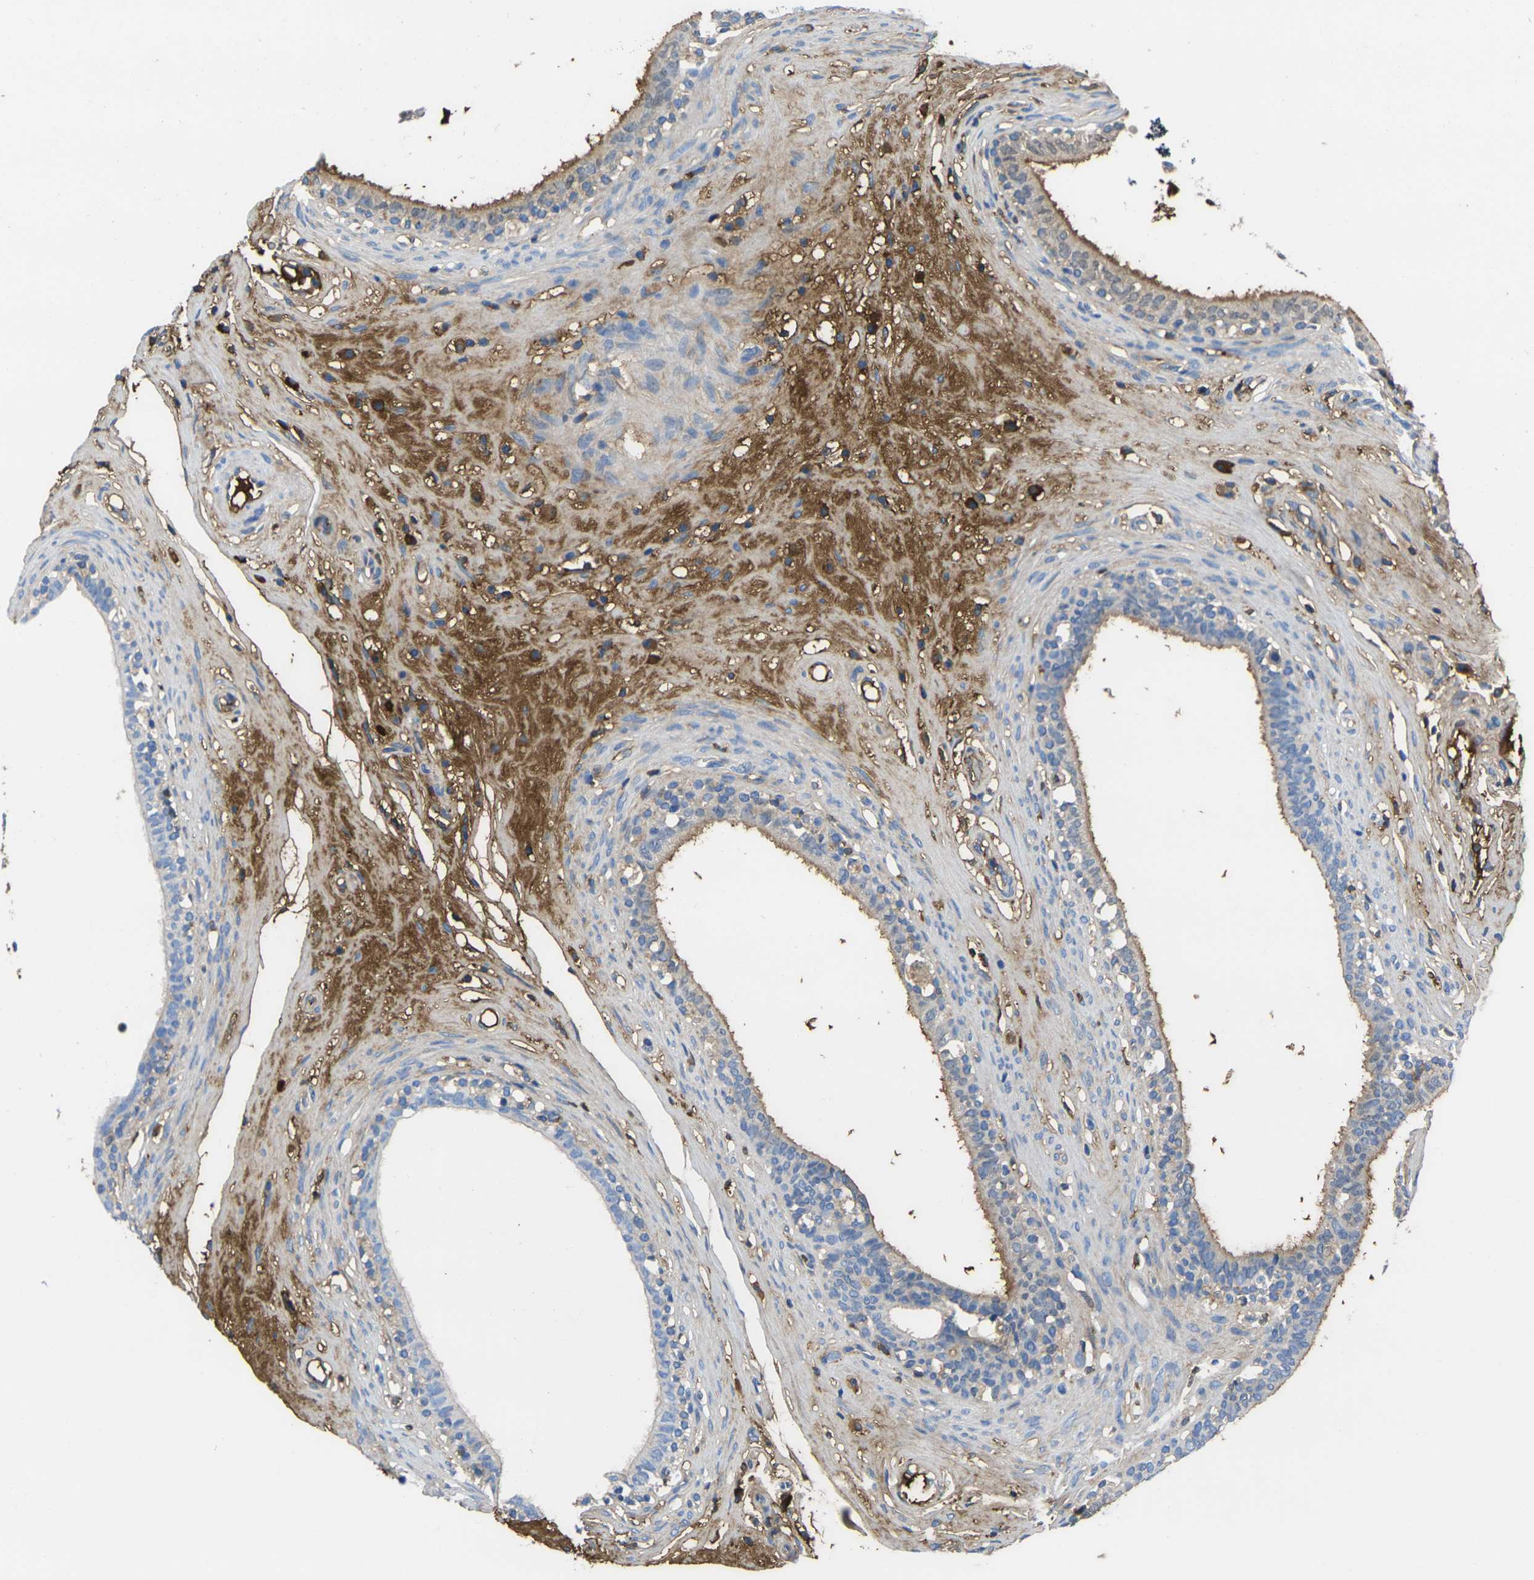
{"staining": {"intensity": "moderate", "quantity": "25%-75%", "location": "cytoplasmic/membranous"}, "tissue": "epididymis", "cell_type": "Glandular cells", "image_type": "normal", "snomed": [{"axis": "morphology", "description": "Normal tissue, NOS"}, {"axis": "morphology", "description": "Inflammation, NOS"}, {"axis": "topography", "description": "Epididymis"}], "caption": "Normal epididymis exhibits moderate cytoplasmic/membranous expression in approximately 25%-75% of glandular cells, visualized by immunohistochemistry.", "gene": "GREM2", "patient": {"sex": "male", "age": 84}}